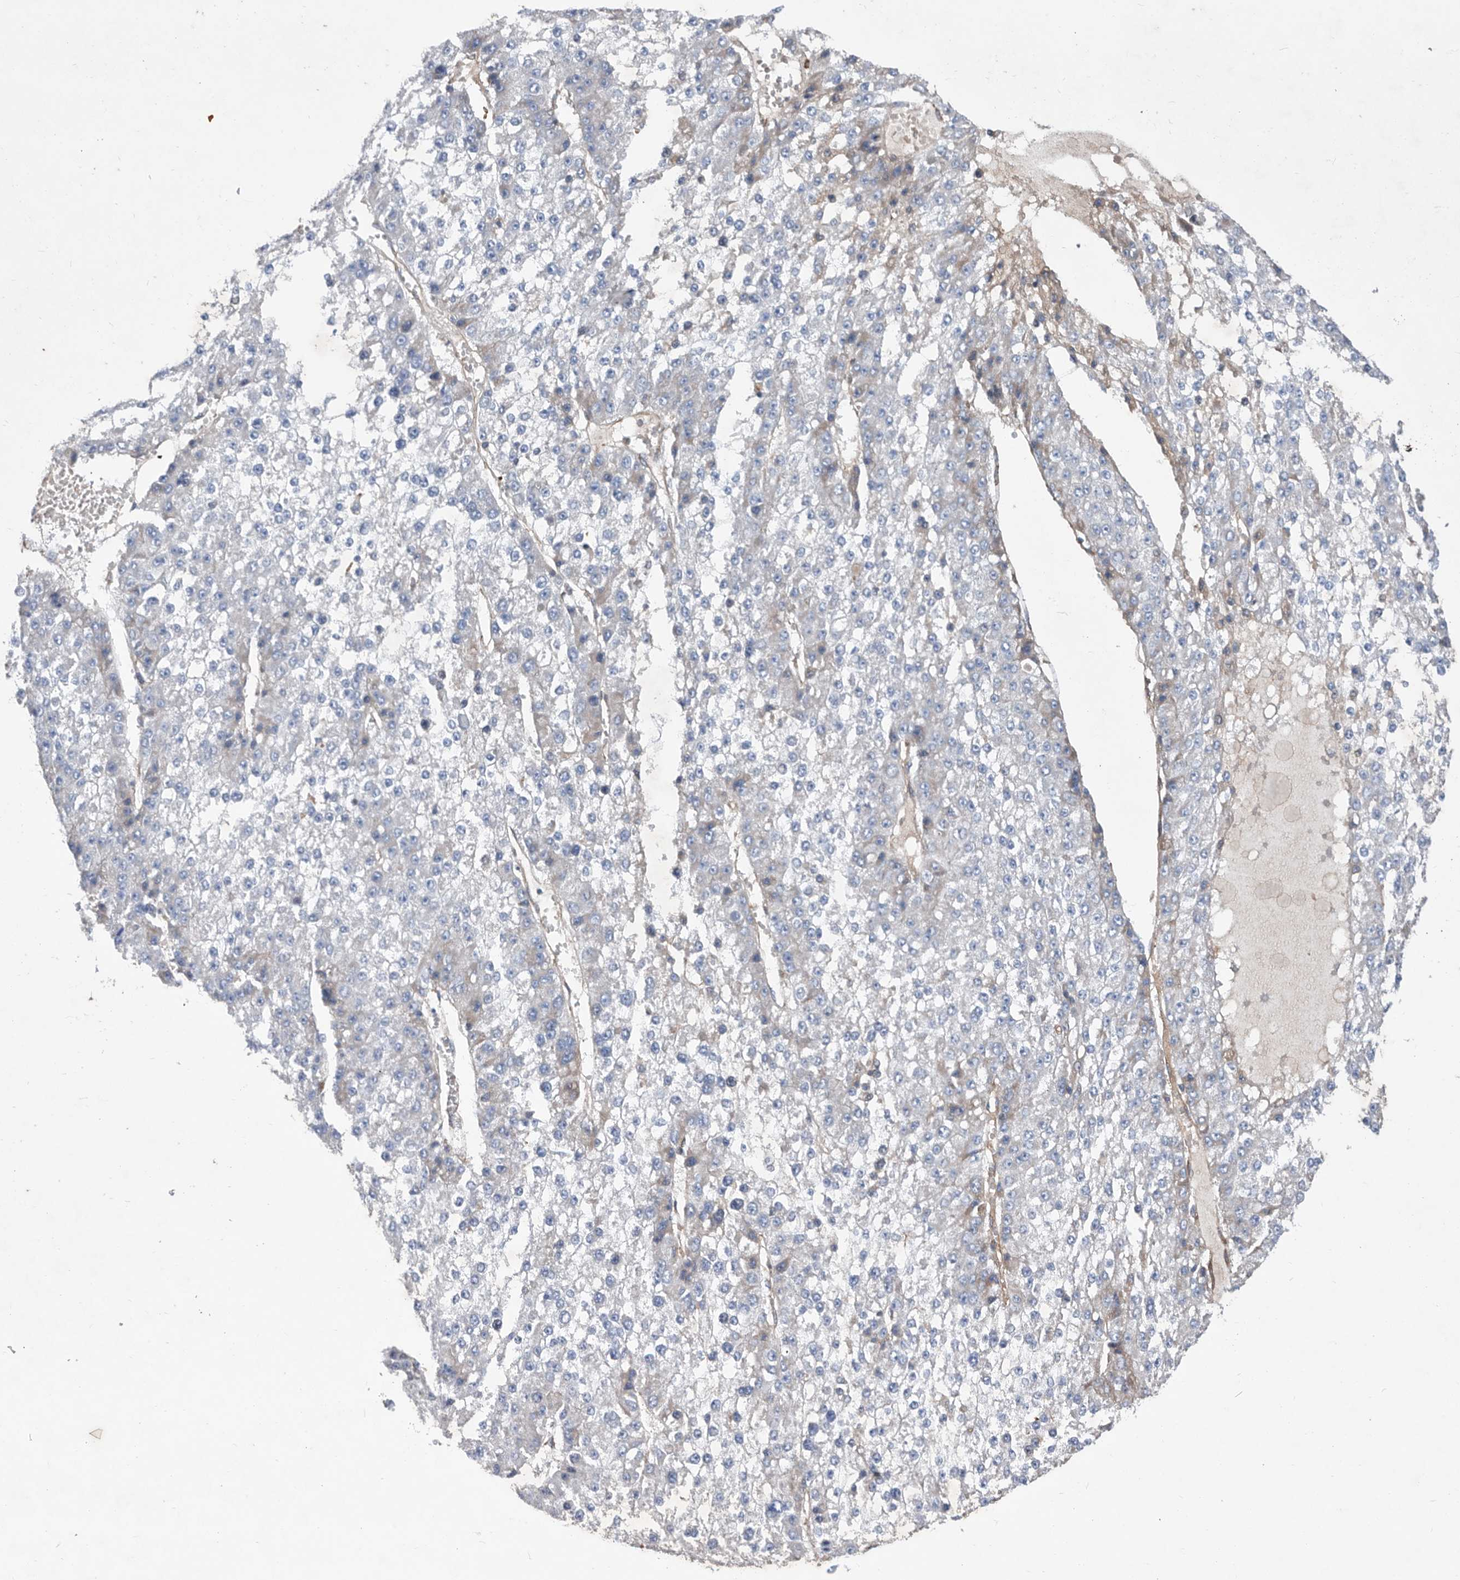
{"staining": {"intensity": "negative", "quantity": "none", "location": "none"}, "tissue": "liver cancer", "cell_type": "Tumor cells", "image_type": "cancer", "snomed": [{"axis": "morphology", "description": "Carcinoma, Hepatocellular, NOS"}, {"axis": "topography", "description": "Liver"}], "caption": "Immunohistochemistry image of liver hepatocellular carcinoma stained for a protein (brown), which demonstrates no staining in tumor cells.", "gene": "ATP13A3", "patient": {"sex": "female", "age": 73}}